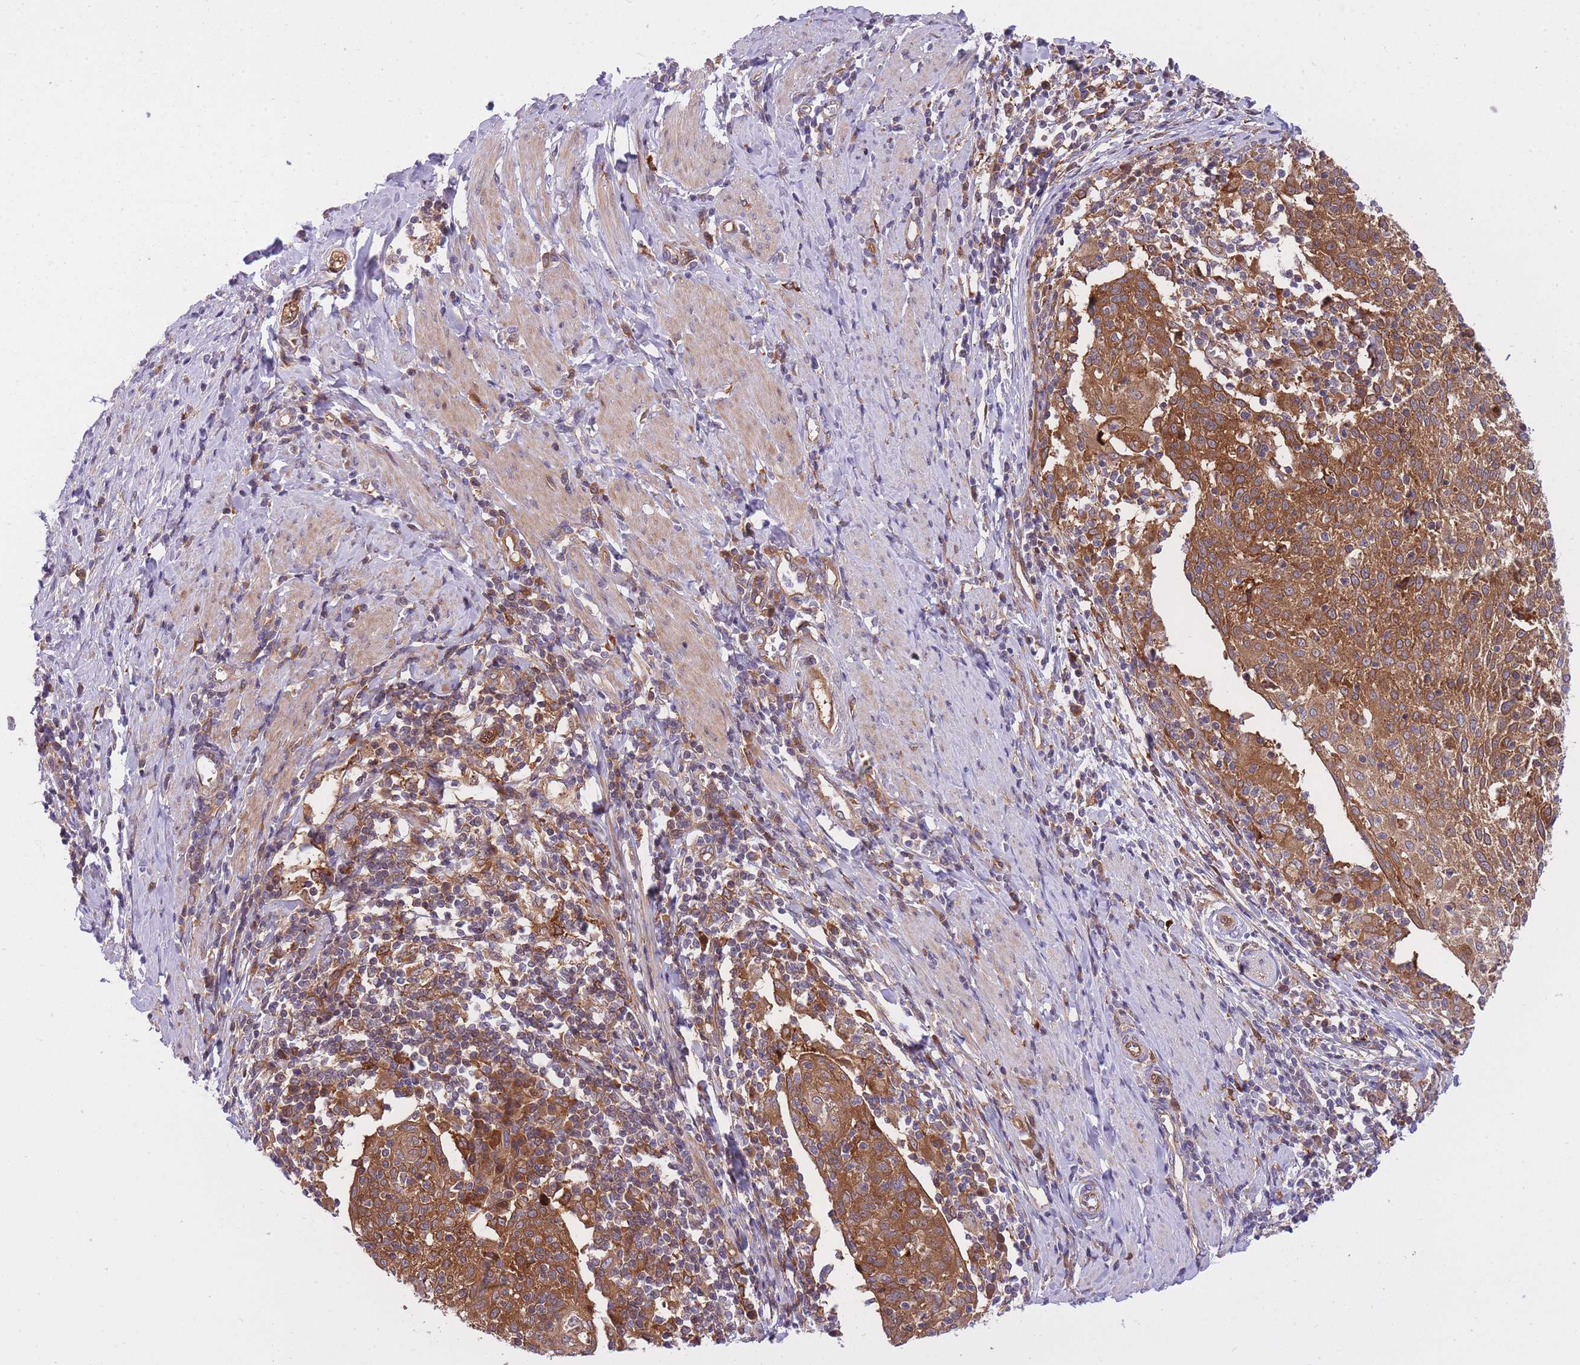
{"staining": {"intensity": "moderate", "quantity": ">75%", "location": "cytoplasmic/membranous"}, "tissue": "cervical cancer", "cell_type": "Tumor cells", "image_type": "cancer", "snomed": [{"axis": "morphology", "description": "Squamous cell carcinoma, NOS"}, {"axis": "topography", "description": "Cervix"}], "caption": "Cervical cancer (squamous cell carcinoma) stained with a protein marker exhibits moderate staining in tumor cells.", "gene": "CRYGN", "patient": {"sex": "female", "age": 52}}